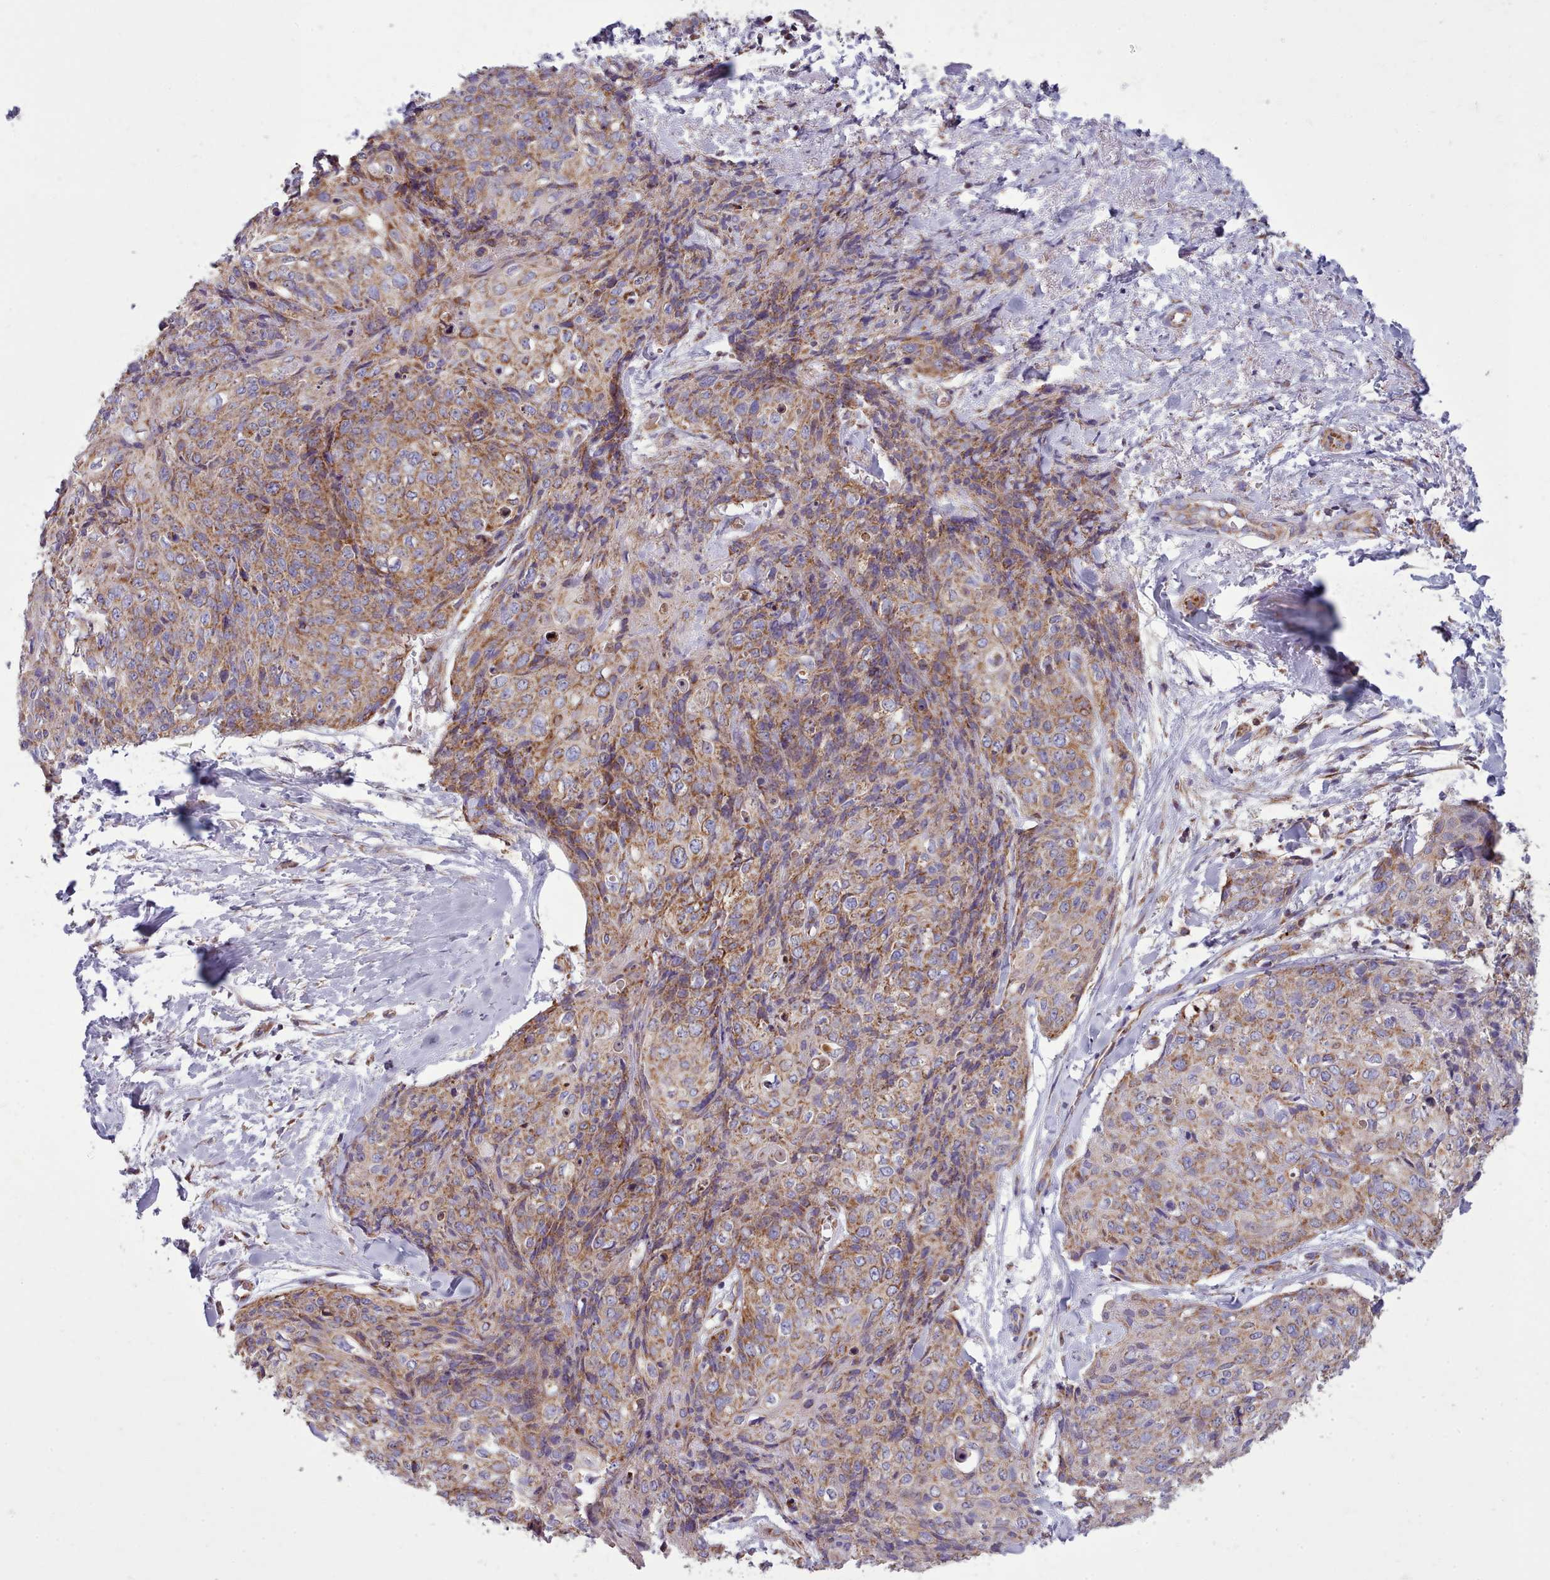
{"staining": {"intensity": "moderate", "quantity": ">75%", "location": "cytoplasmic/membranous"}, "tissue": "skin cancer", "cell_type": "Tumor cells", "image_type": "cancer", "snomed": [{"axis": "morphology", "description": "Squamous cell carcinoma, NOS"}, {"axis": "topography", "description": "Skin"}, {"axis": "topography", "description": "Vulva"}], "caption": "Tumor cells exhibit medium levels of moderate cytoplasmic/membranous positivity in about >75% of cells in human skin cancer (squamous cell carcinoma). Nuclei are stained in blue.", "gene": "SRP54", "patient": {"sex": "female", "age": 85}}